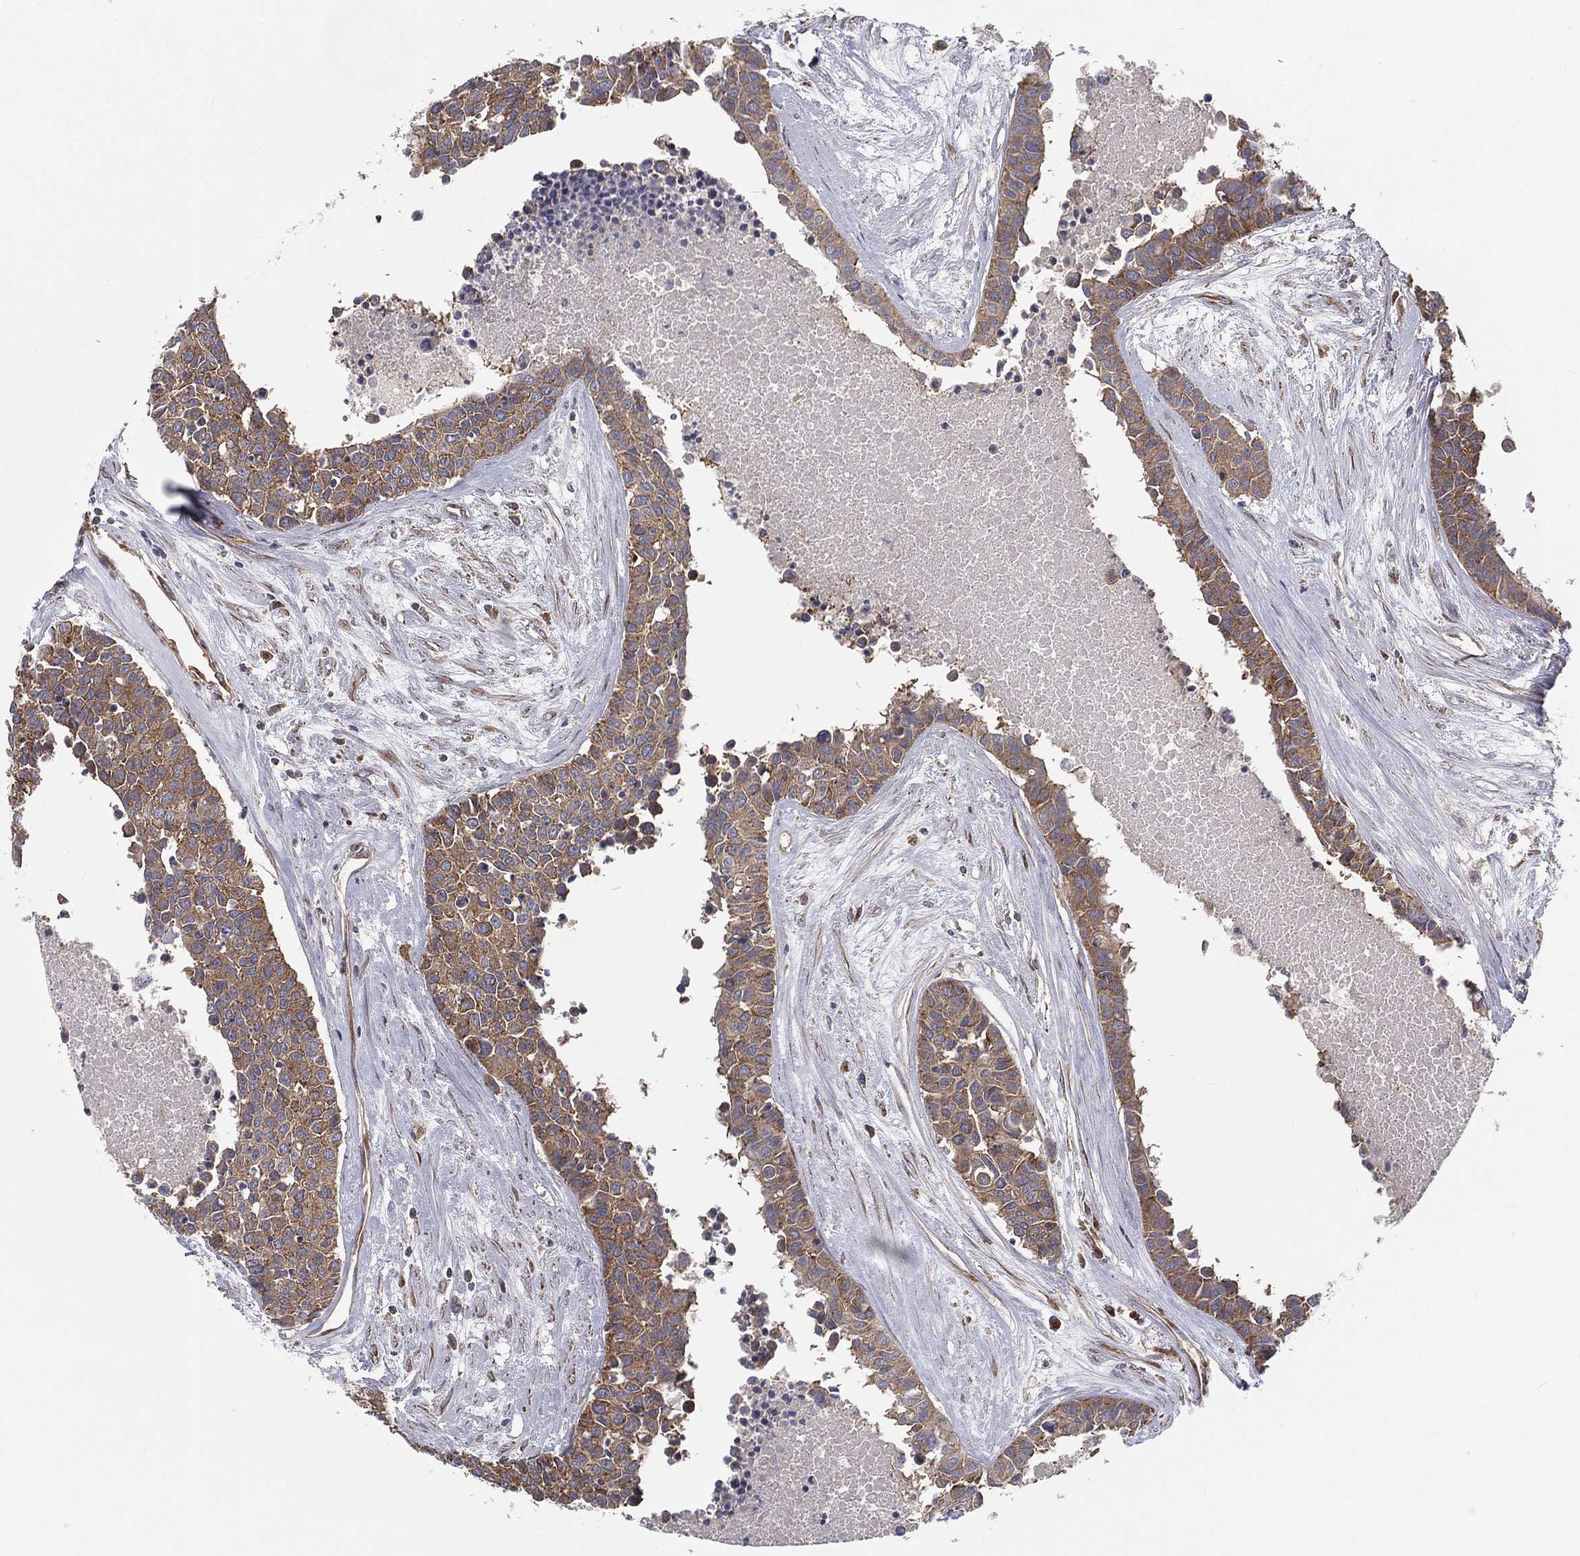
{"staining": {"intensity": "moderate", "quantity": "25%-75%", "location": "cytoplasmic/membranous"}, "tissue": "carcinoid", "cell_type": "Tumor cells", "image_type": "cancer", "snomed": [{"axis": "morphology", "description": "Carcinoid, malignant, NOS"}, {"axis": "topography", "description": "Colon"}], "caption": "The immunohistochemical stain shows moderate cytoplasmic/membranous positivity in tumor cells of carcinoid (malignant) tissue.", "gene": "EIF2B5", "patient": {"sex": "male", "age": 81}}